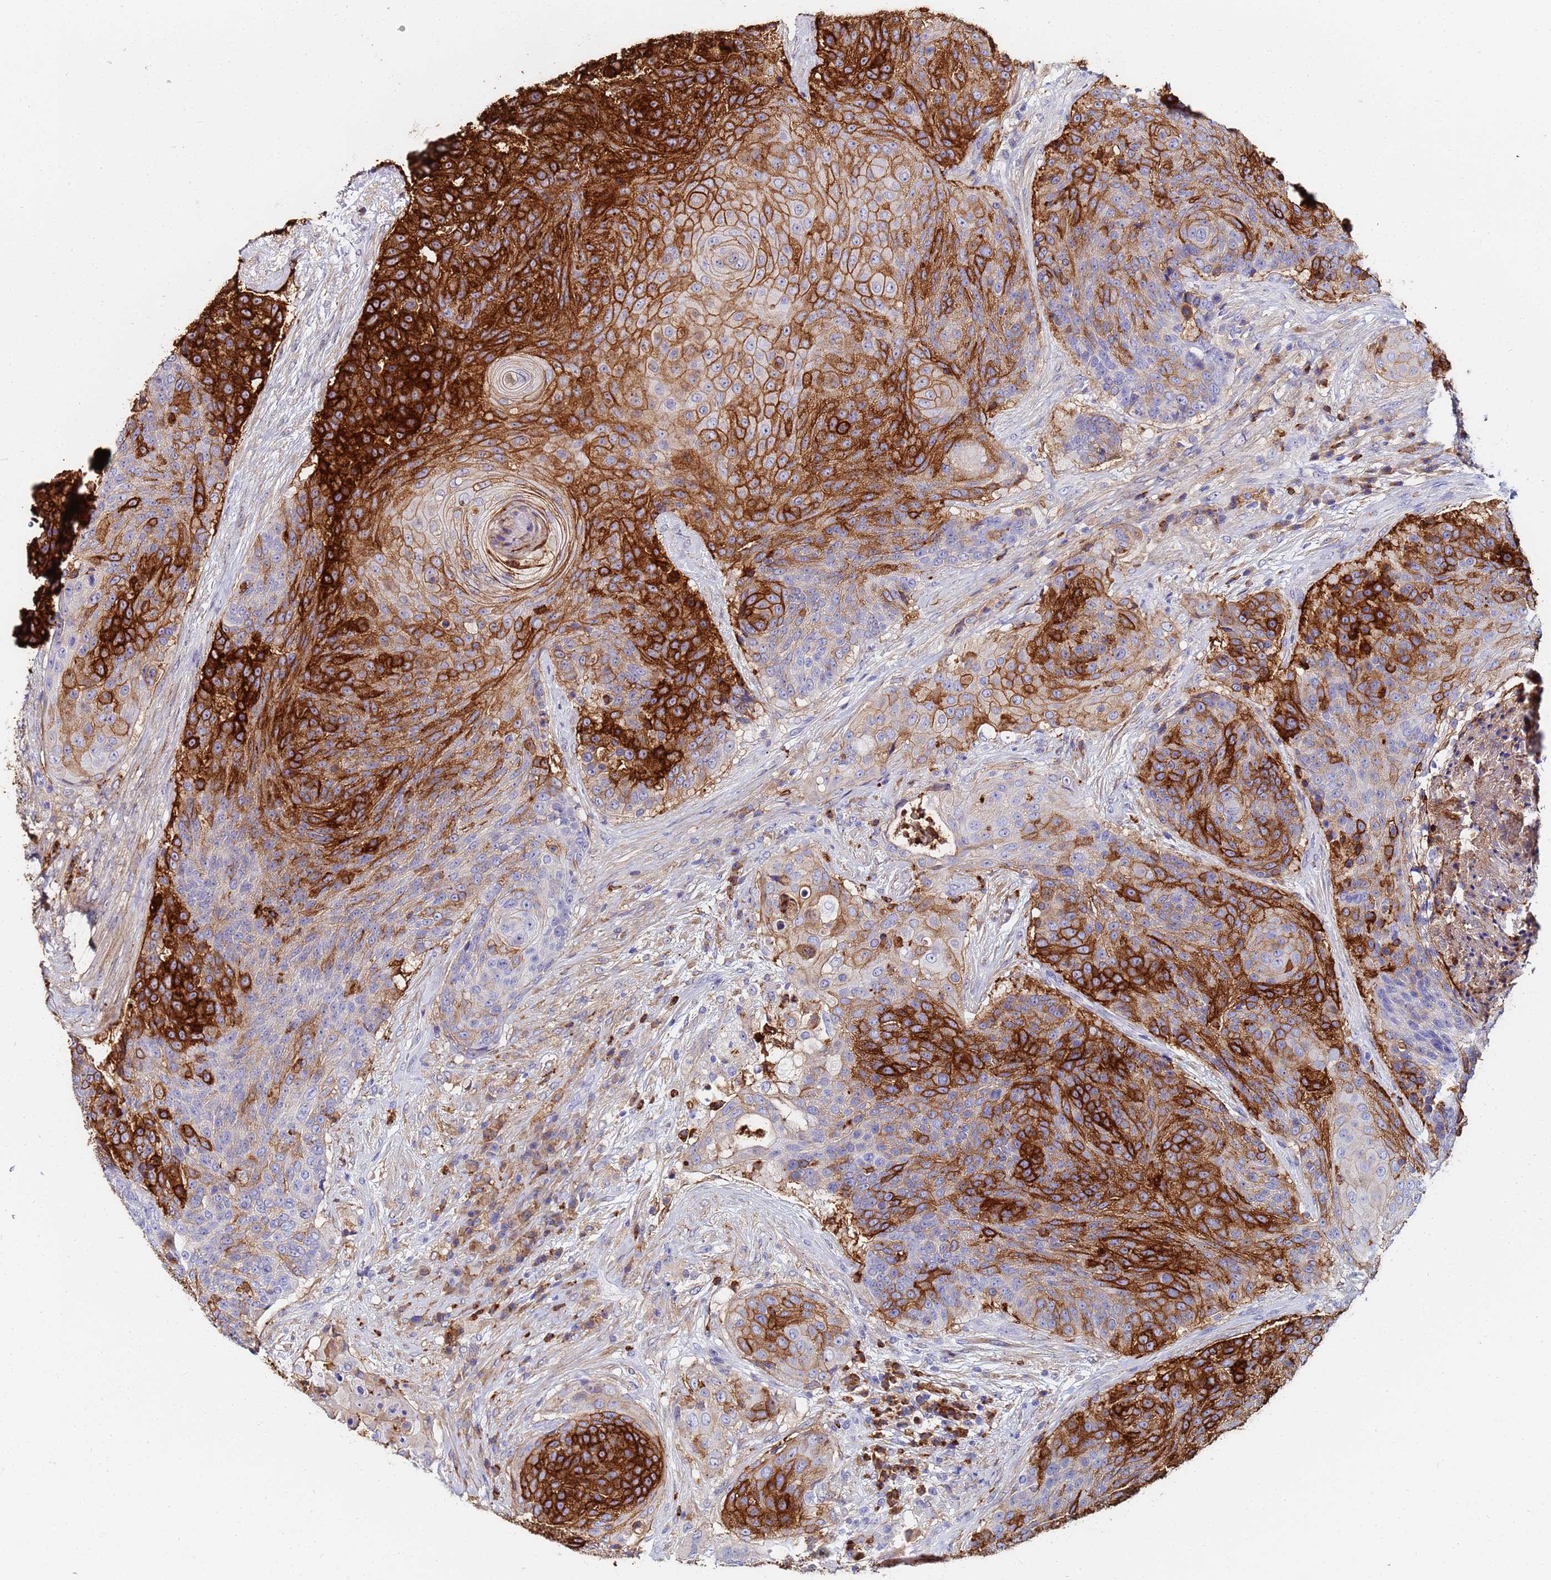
{"staining": {"intensity": "strong", "quantity": "25%-75%", "location": "cytoplasmic/membranous"}, "tissue": "urothelial cancer", "cell_type": "Tumor cells", "image_type": "cancer", "snomed": [{"axis": "morphology", "description": "Urothelial carcinoma, High grade"}, {"axis": "topography", "description": "Urinary bladder"}], "caption": "The image shows a brown stain indicating the presence of a protein in the cytoplasmic/membranous of tumor cells in urothelial cancer.", "gene": "BASP1", "patient": {"sex": "female", "age": 63}}